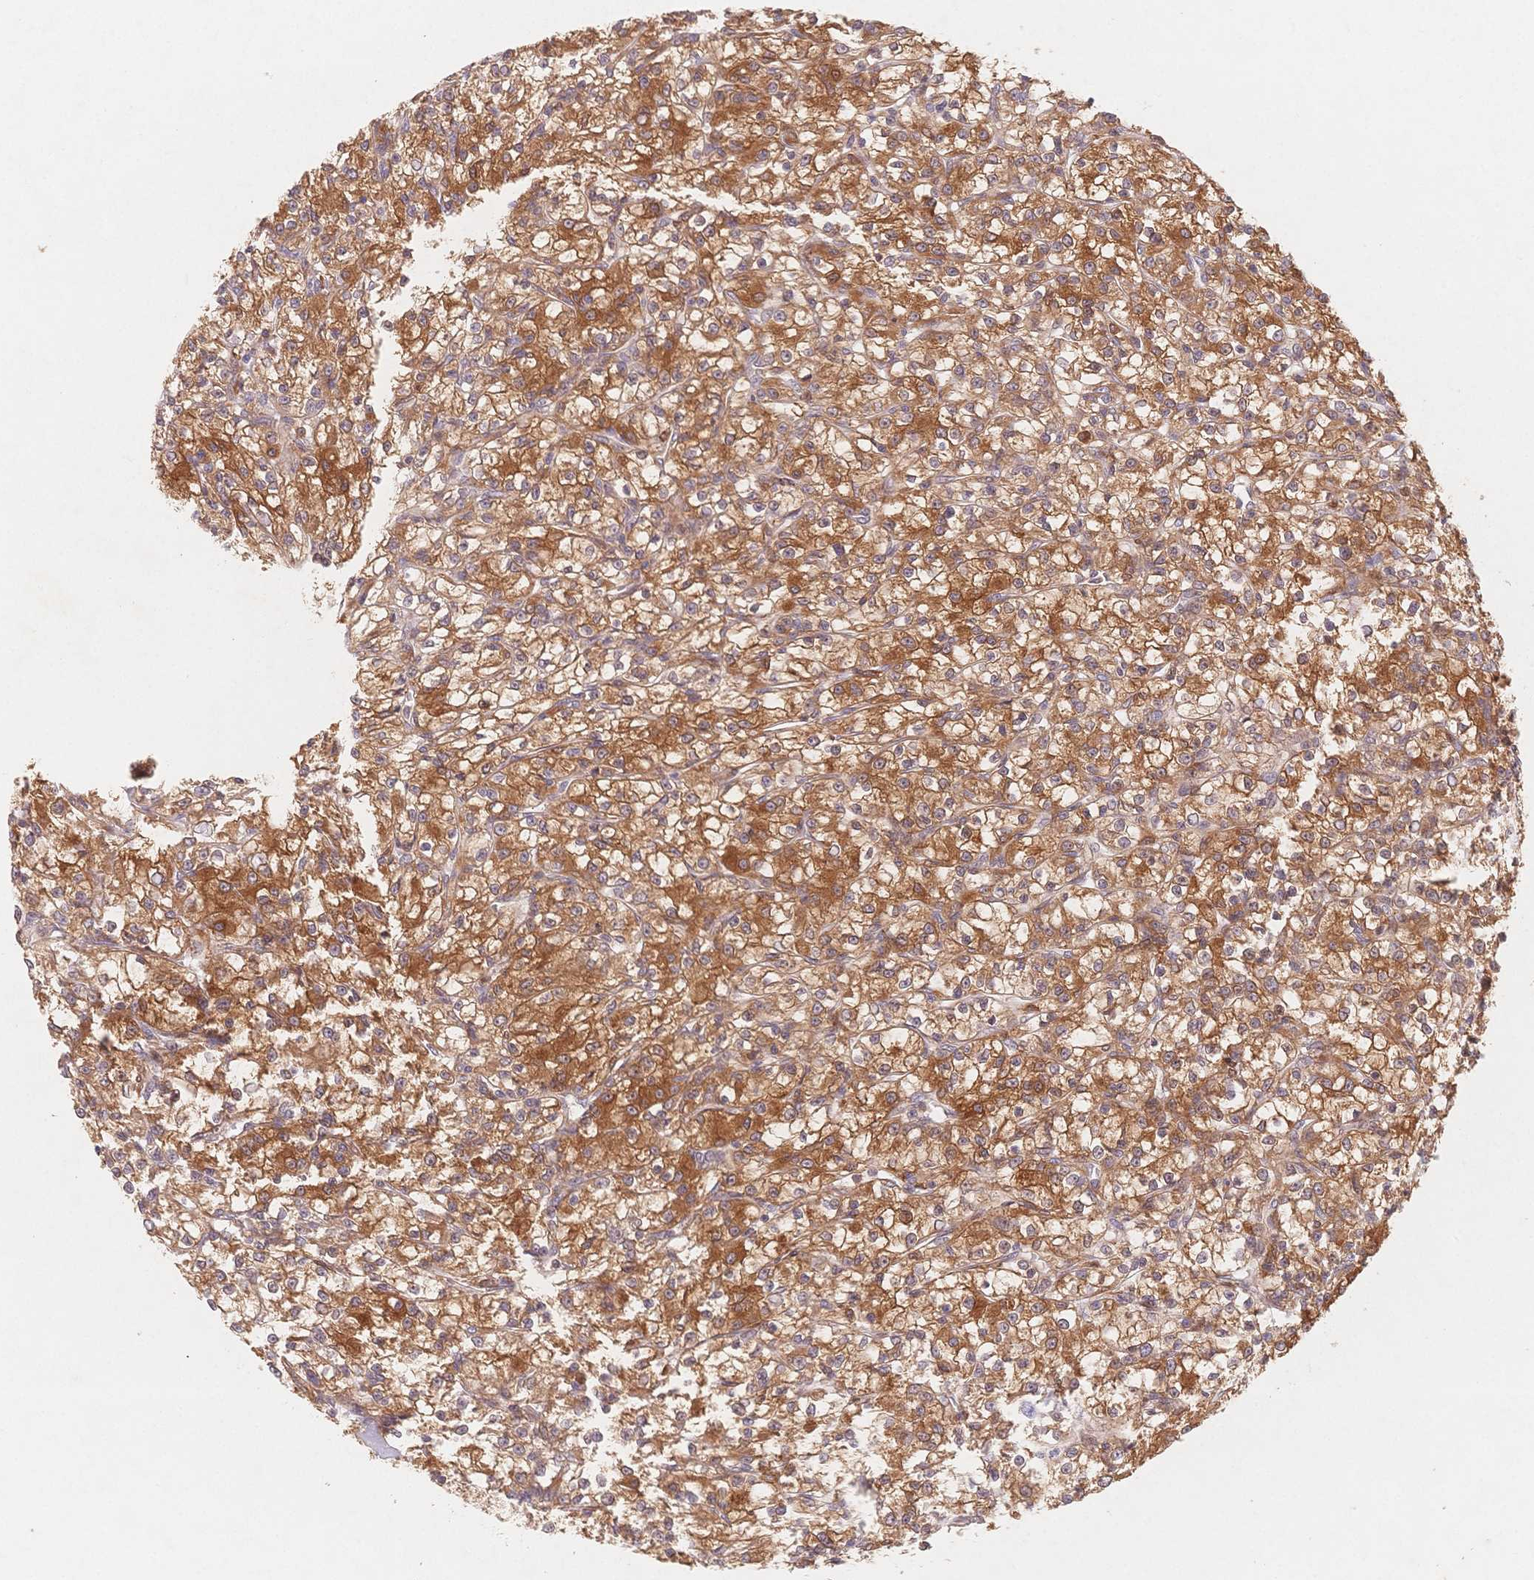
{"staining": {"intensity": "moderate", "quantity": ">75%", "location": "cytoplasmic/membranous"}, "tissue": "renal cancer", "cell_type": "Tumor cells", "image_type": "cancer", "snomed": [{"axis": "morphology", "description": "Adenocarcinoma, NOS"}, {"axis": "topography", "description": "Kidney"}], "caption": "This micrograph demonstrates immunohistochemistry staining of human renal adenocarcinoma, with medium moderate cytoplasmic/membranous staining in approximately >75% of tumor cells.", "gene": "C12orf75", "patient": {"sex": "female", "age": 59}}